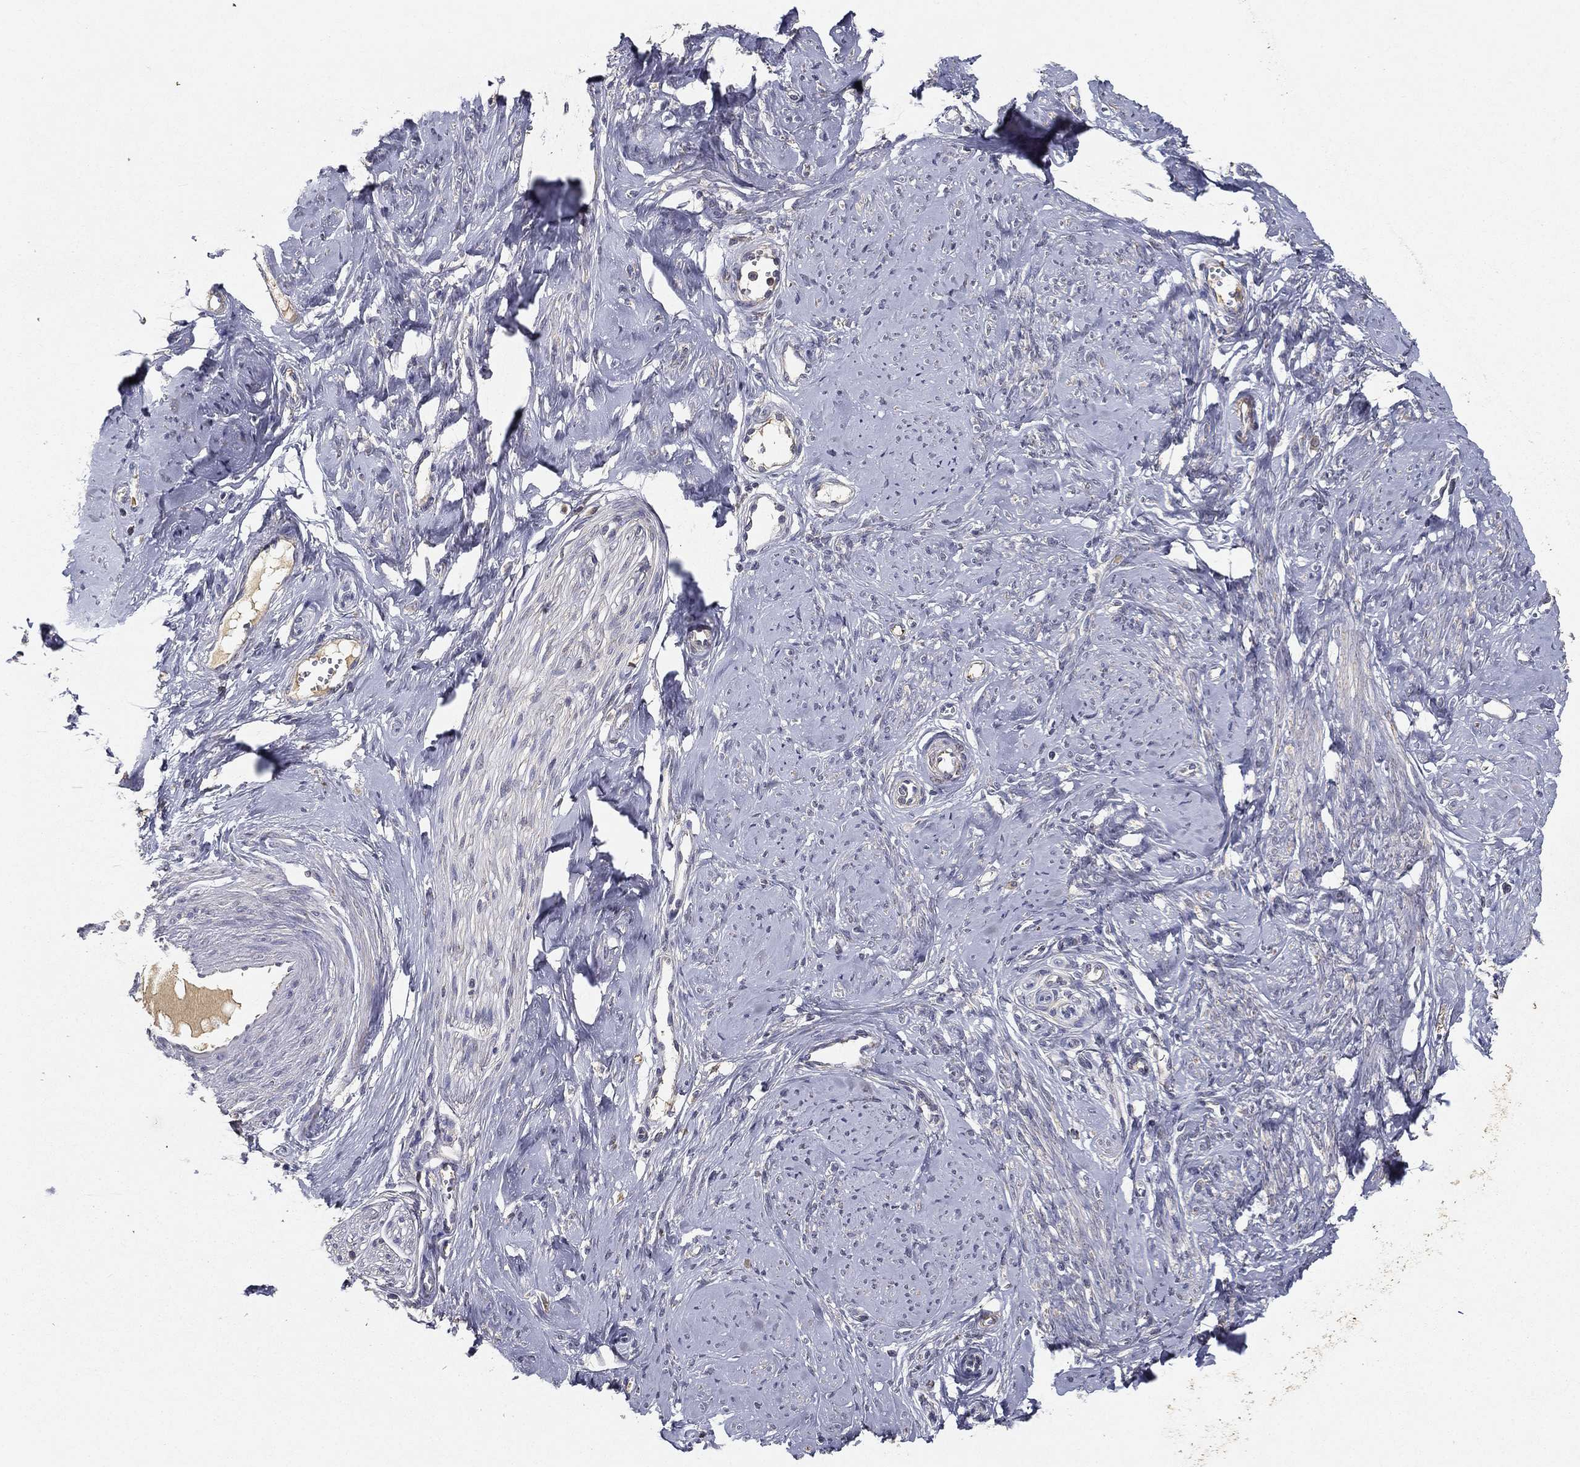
{"staining": {"intensity": "negative", "quantity": "none", "location": "none"}, "tissue": "smooth muscle", "cell_type": "Smooth muscle cells", "image_type": "normal", "snomed": [{"axis": "morphology", "description": "Normal tissue, NOS"}, {"axis": "topography", "description": "Smooth muscle"}], "caption": "DAB (3,3'-diaminobenzidine) immunohistochemical staining of unremarkable smooth muscle demonstrates no significant positivity in smooth muscle cells.", "gene": "MT", "patient": {"sex": "female", "age": 48}}